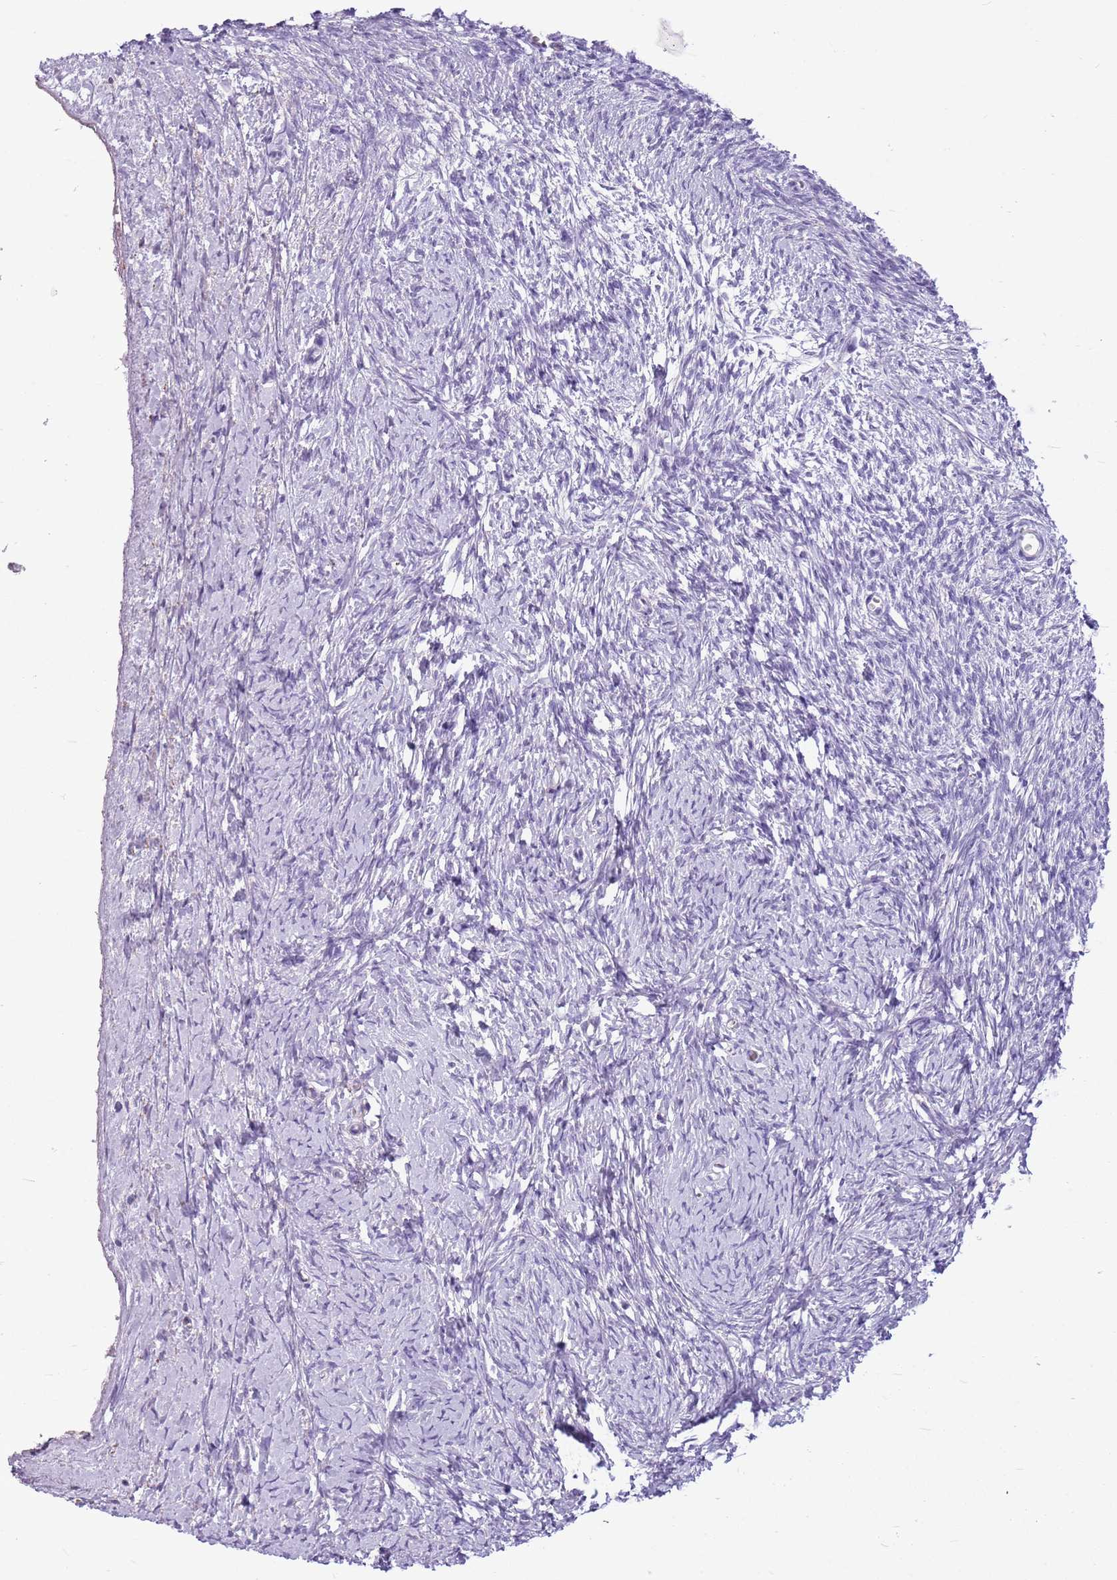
{"staining": {"intensity": "negative", "quantity": "none", "location": "none"}, "tissue": "ovary", "cell_type": "Ovarian stroma cells", "image_type": "normal", "snomed": [{"axis": "morphology", "description": "Normal tissue, NOS"}, {"axis": "morphology", "description": "Developmental malformation"}, {"axis": "topography", "description": "Ovary"}], "caption": "The IHC histopathology image has no significant expression in ovarian stroma cells of ovary. Nuclei are stained in blue.", "gene": "KCTD19", "patient": {"sex": "female", "age": 39}}